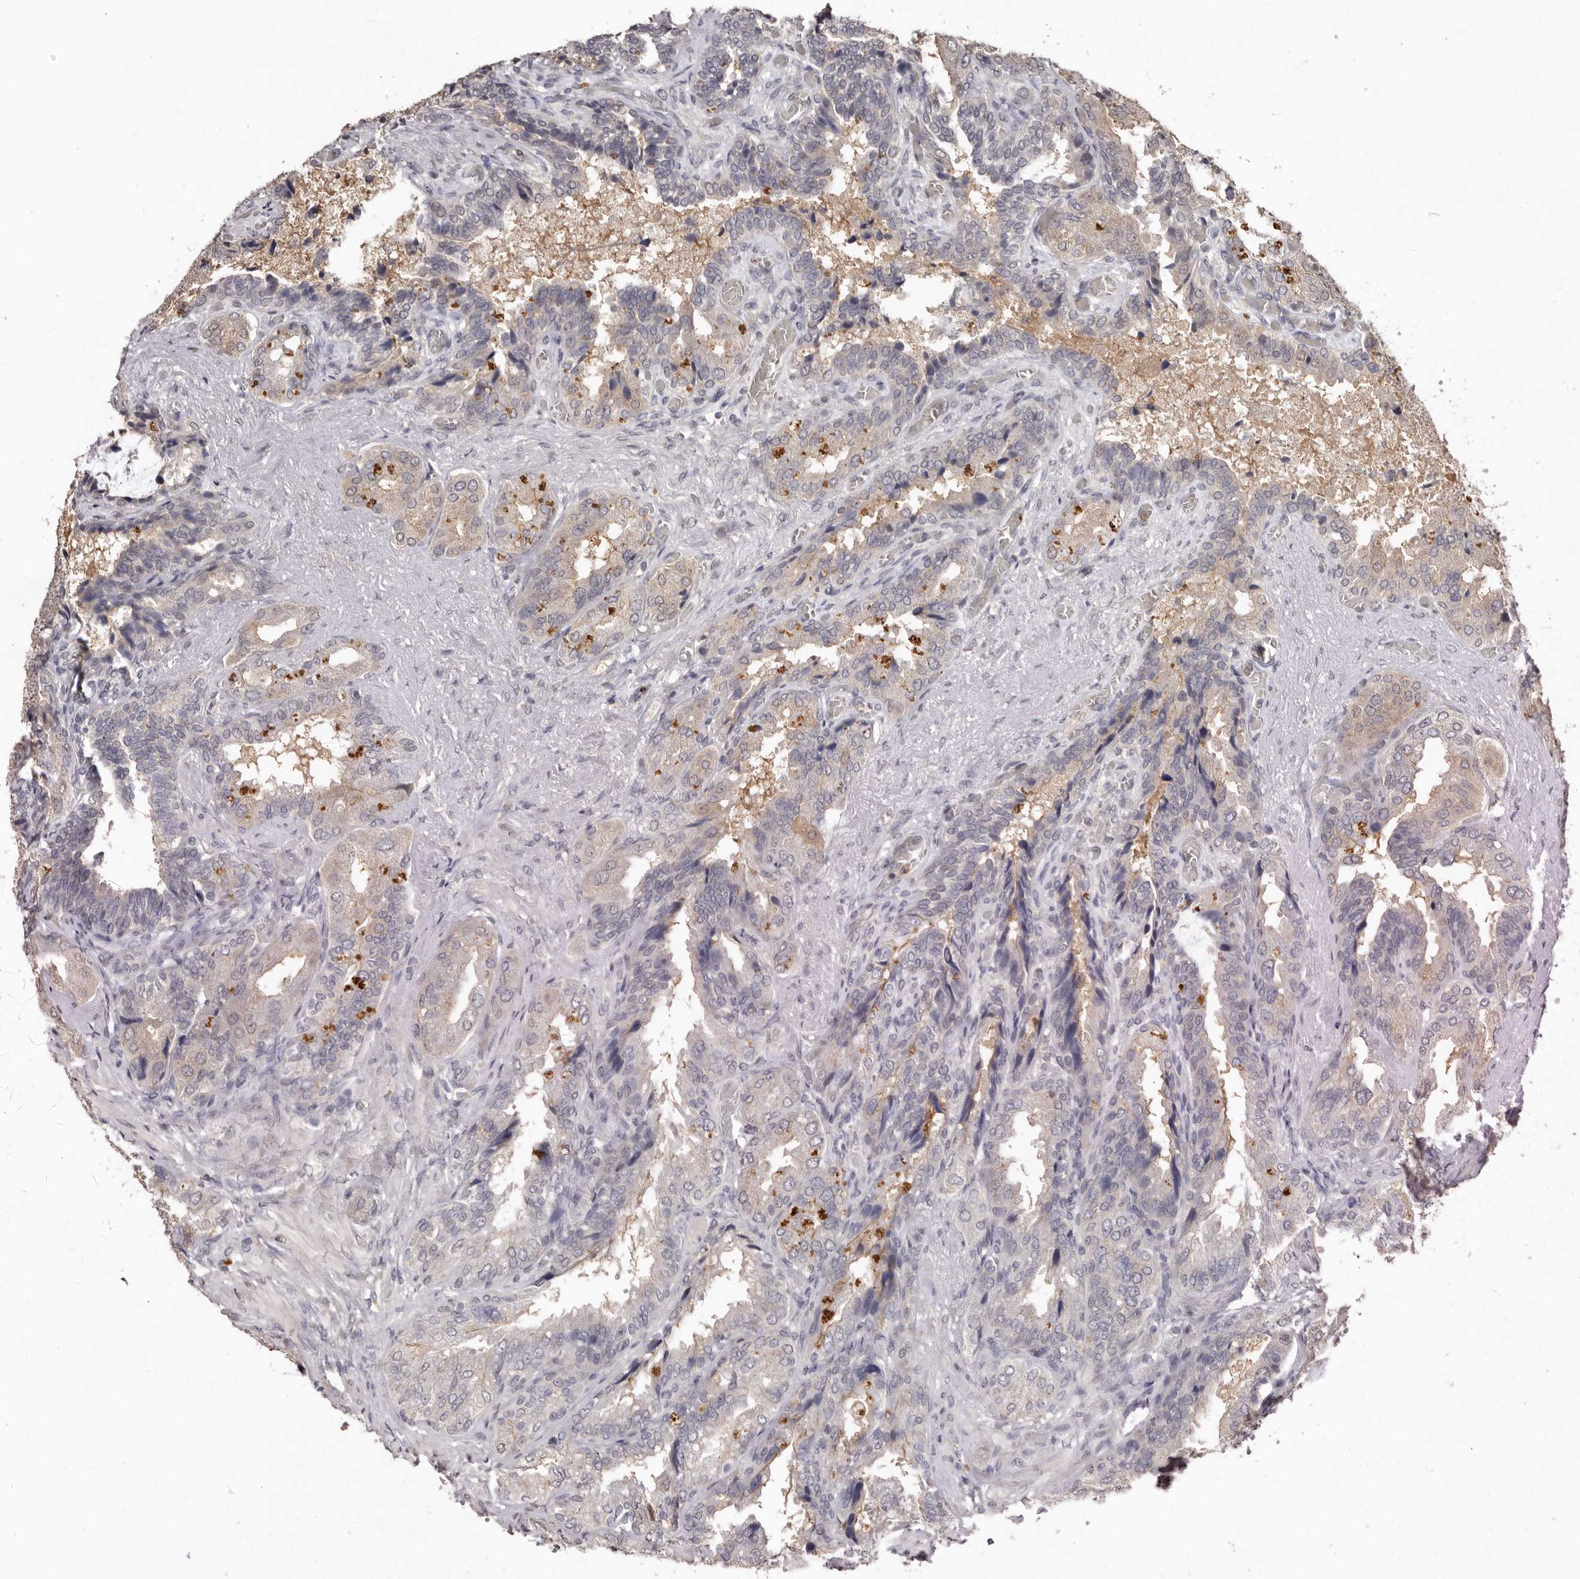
{"staining": {"intensity": "weak", "quantity": "25%-75%", "location": "cytoplasmic/membranous"}, "tissue": "seminal vesicle", "cell_type": "Glandular cells", "image_type": "normal", "snomed": [{"axis": "morphology", "description": "Normal tissue, NOS"}, {"axis": "topography", "description": "Seminal veicle"}, {"axis": "topography", "description": "Peripheral nerve tissue"}], "caption": "Immunohistochemistry staining of benign seminal vesicle, which reveals low levels of weak cytoplasmic/membranous positivity in approximately 25%-75% of glandular cells indicating weak cytoplasmic/membranous protein expression. The staining was performed using DAB (brown) for protein detection and nuclei were counterstained in hematoxylin (blue).", "gene": "SULT1E1", "patient": {"sex": "male", "age": 63}}